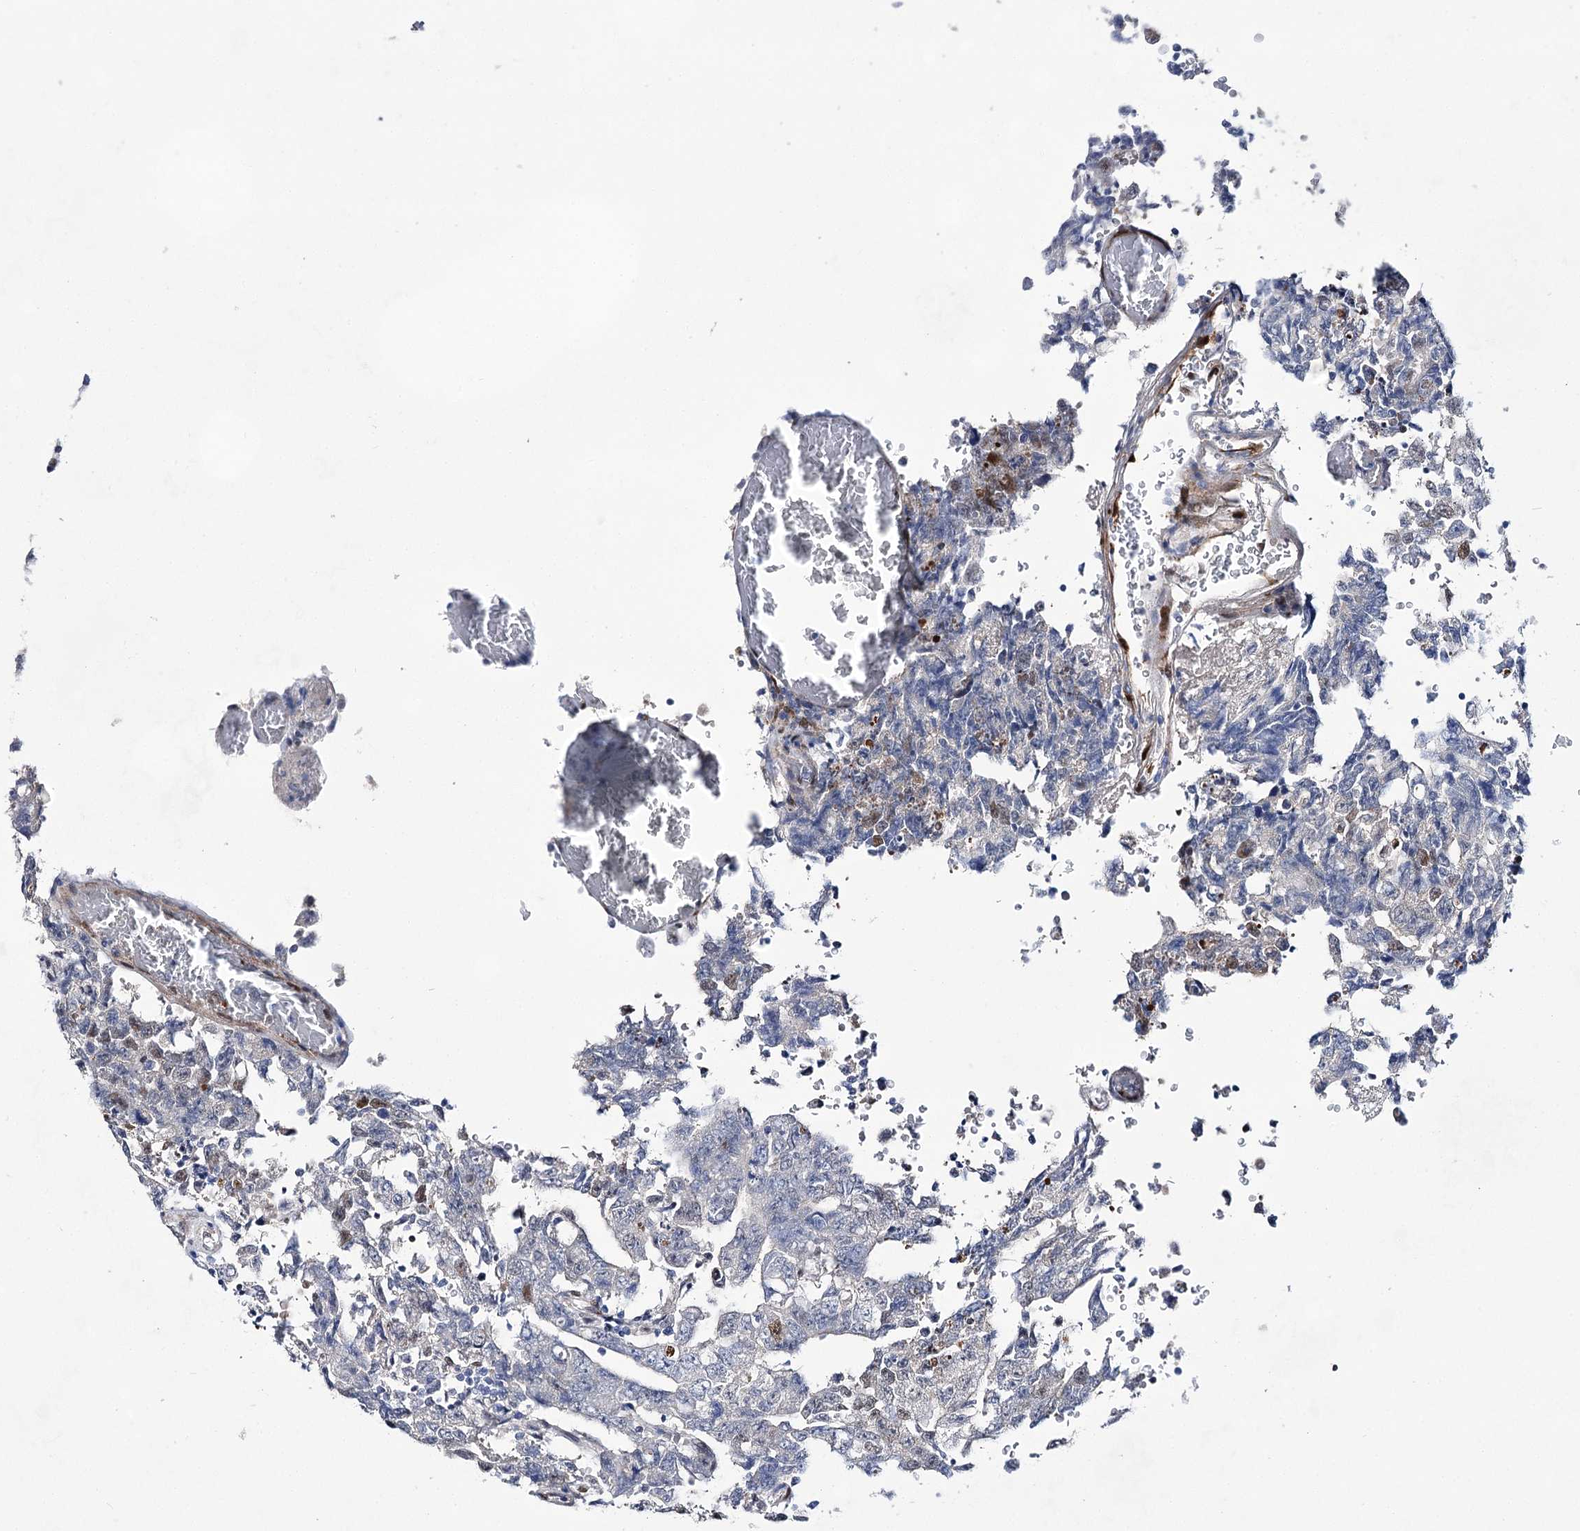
{"staining": {"intensity": "weak", "quantity": "<25%", "location": "nuclear"}, "tissue": "testis cancer", "cell_type": "Tumor cells", "image_type": "cancer", "snomed": [{"axis": "morphology", "description": "Carcinoma, Embryonal, NOS"}, {"axis": "topography", "description": "Testis"}], "caption": "IHC of embryonal carcinoma (testis) exhibits no expression in tumor cells. (DAB IHC with hematoxylin counter stain).", "gene": "UGDH", "patient": {"sex": "male", "age": 26}}